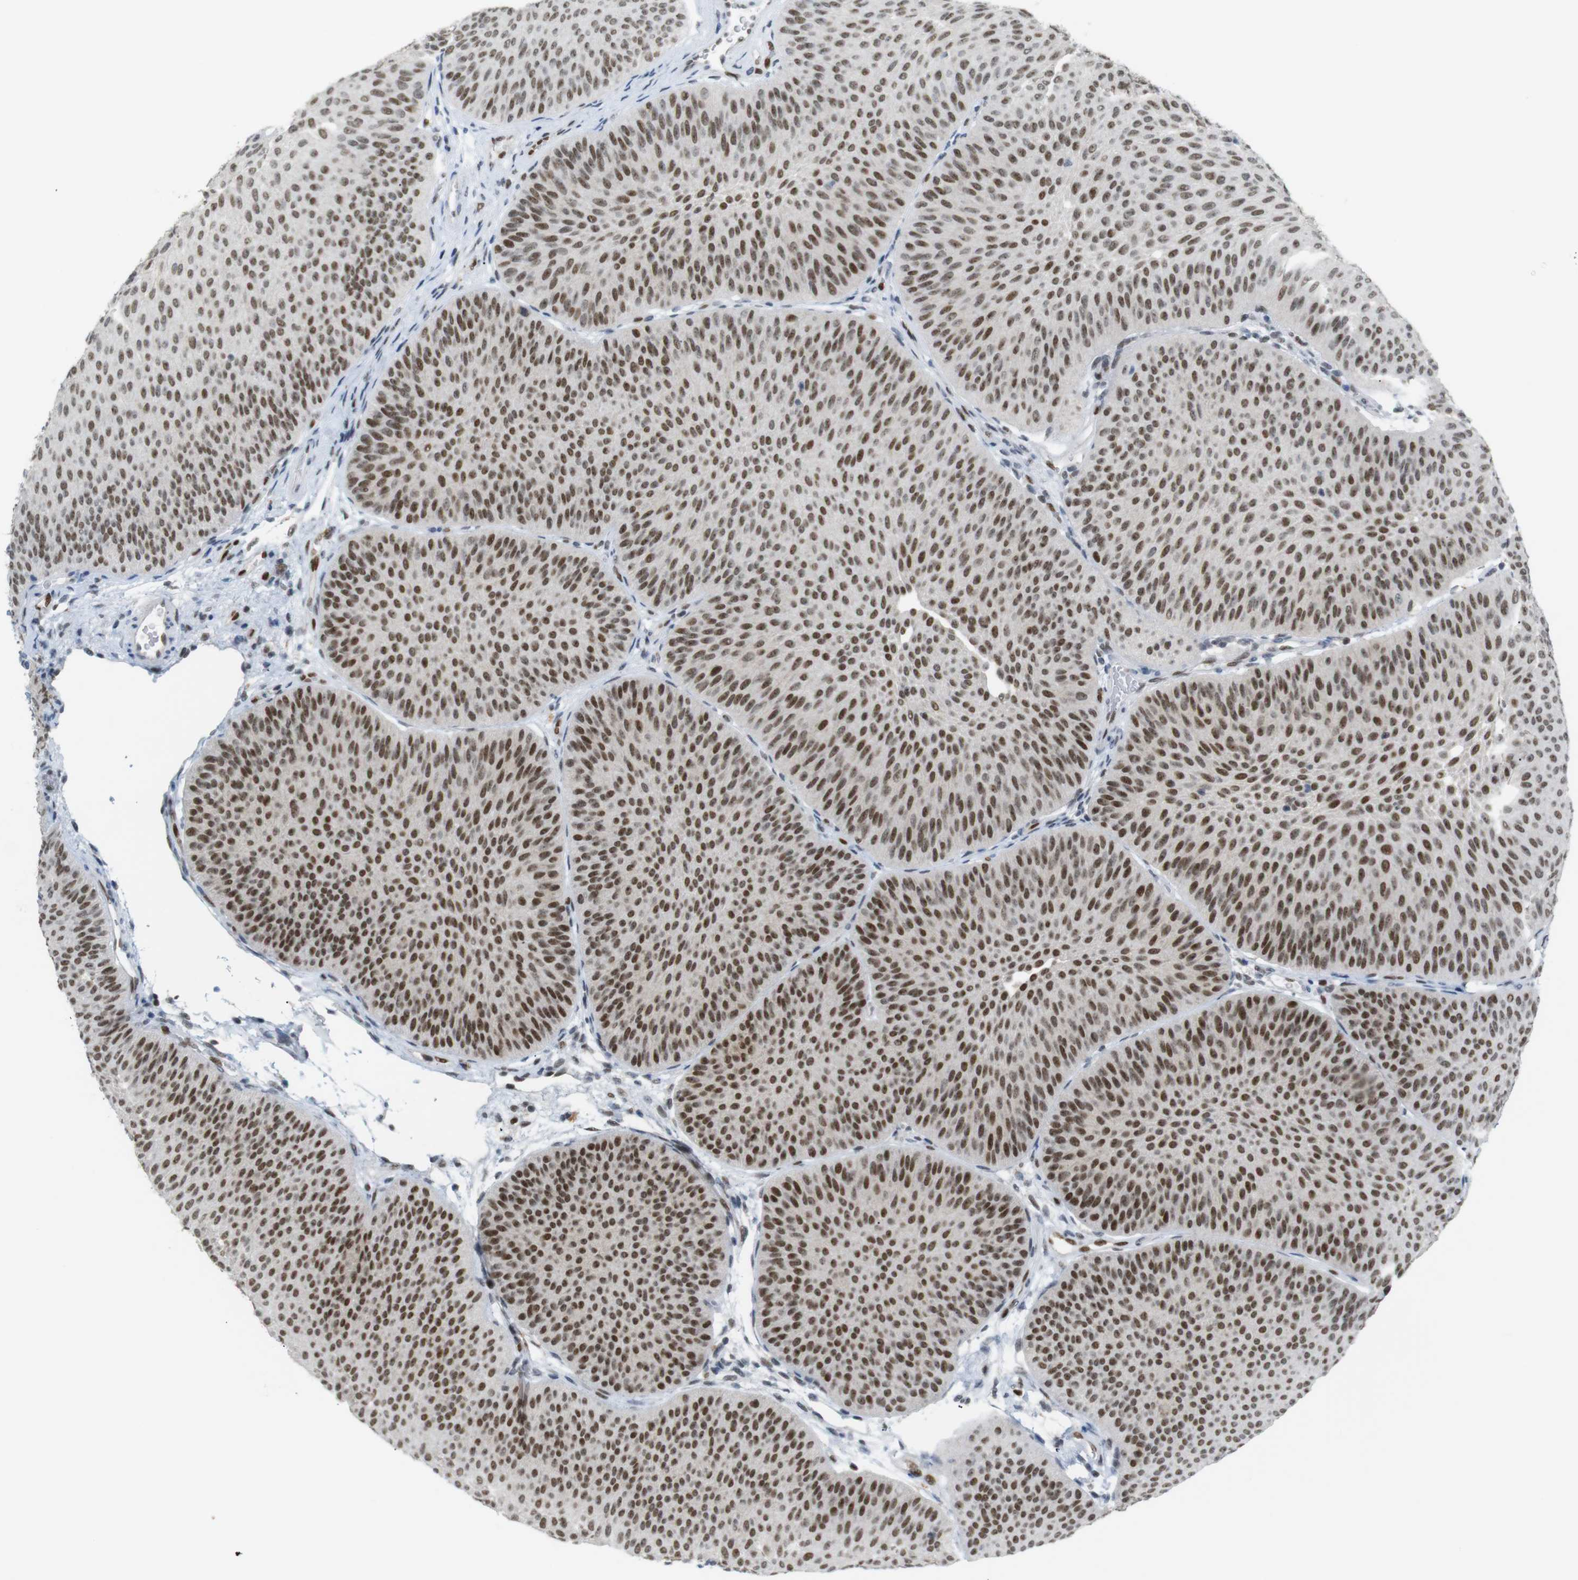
{"staining": {"intensity": "strong", "quantity": ">75%", "location": "nuclear"}, "tissue": "urothelial cancer", "cell_type": "Tumor cells", "image_type": "cancer", "snomed": [{"axis": "morphology", "description": "Urothelial carcinoma, Low grade"}, {"axis": "topography", "description": "Urinary bladder"}], "caption": "Immunohistochemistry (IHC) of low-grade urothelial carcinoma displays high levels of strong nuclear positivity in approximately >75% of tumor cells. (DAB IHC with brightfield microscopy, high magnification).", "gene": "RIOX2", "patient": {"sex": "female", "age": 60}}